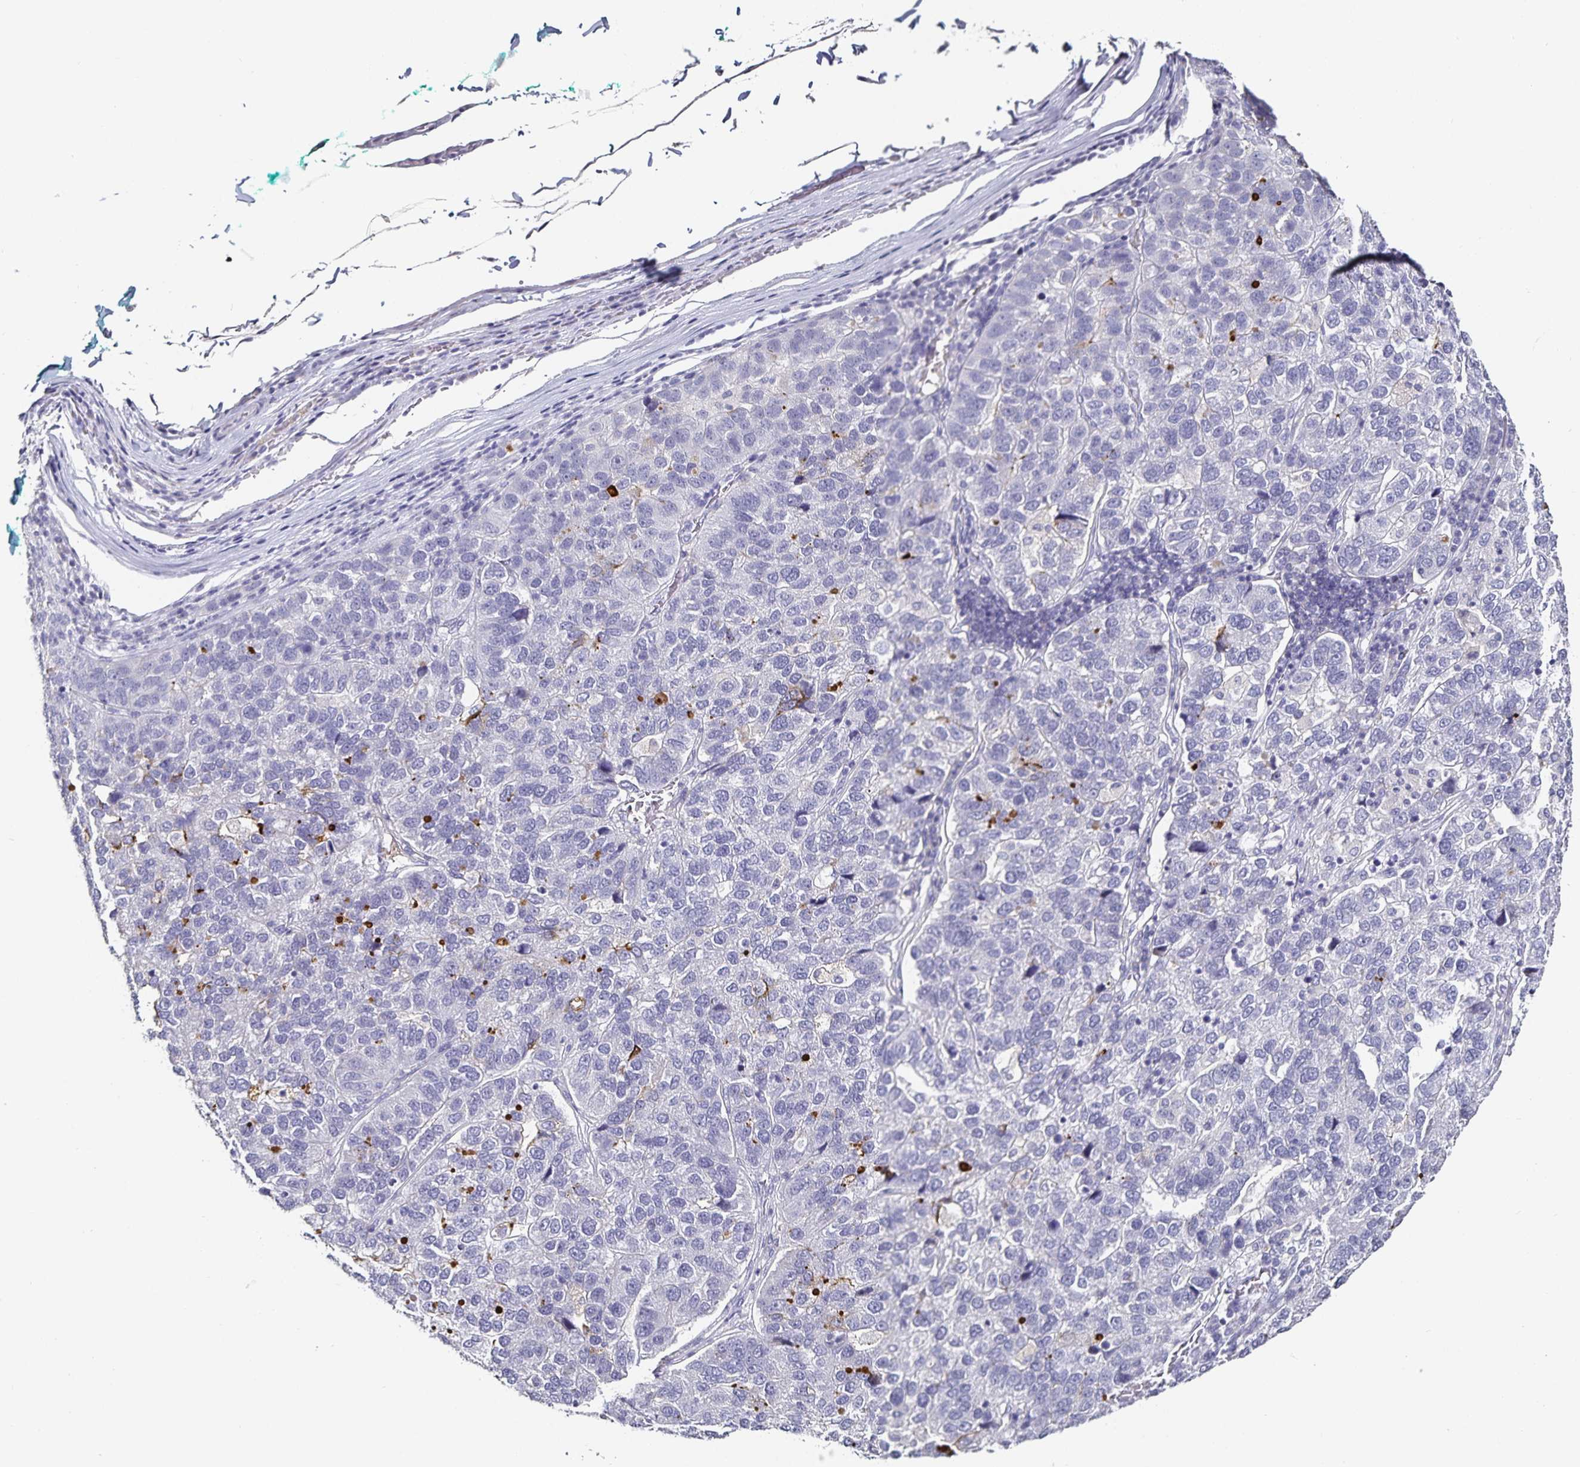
{"staining": {"intensity": "negative", "quantity": "none", "location": "none"}, "tissue": "pancreatic cancer", "cell_type": "Tumor cells", "image_type": "cancer", "snomed": [{"axis": "morphology", "description": "Adenocarcinoma, NOS"}, {"axis": "topography", "description": "Pancreas"}], "caption": "Immunohistochemical staining of human pancreatic cancer reveals no significant positivity in tumor cells.", "gene": "TTR", "patient": {"sex": "female", "age": 61}}